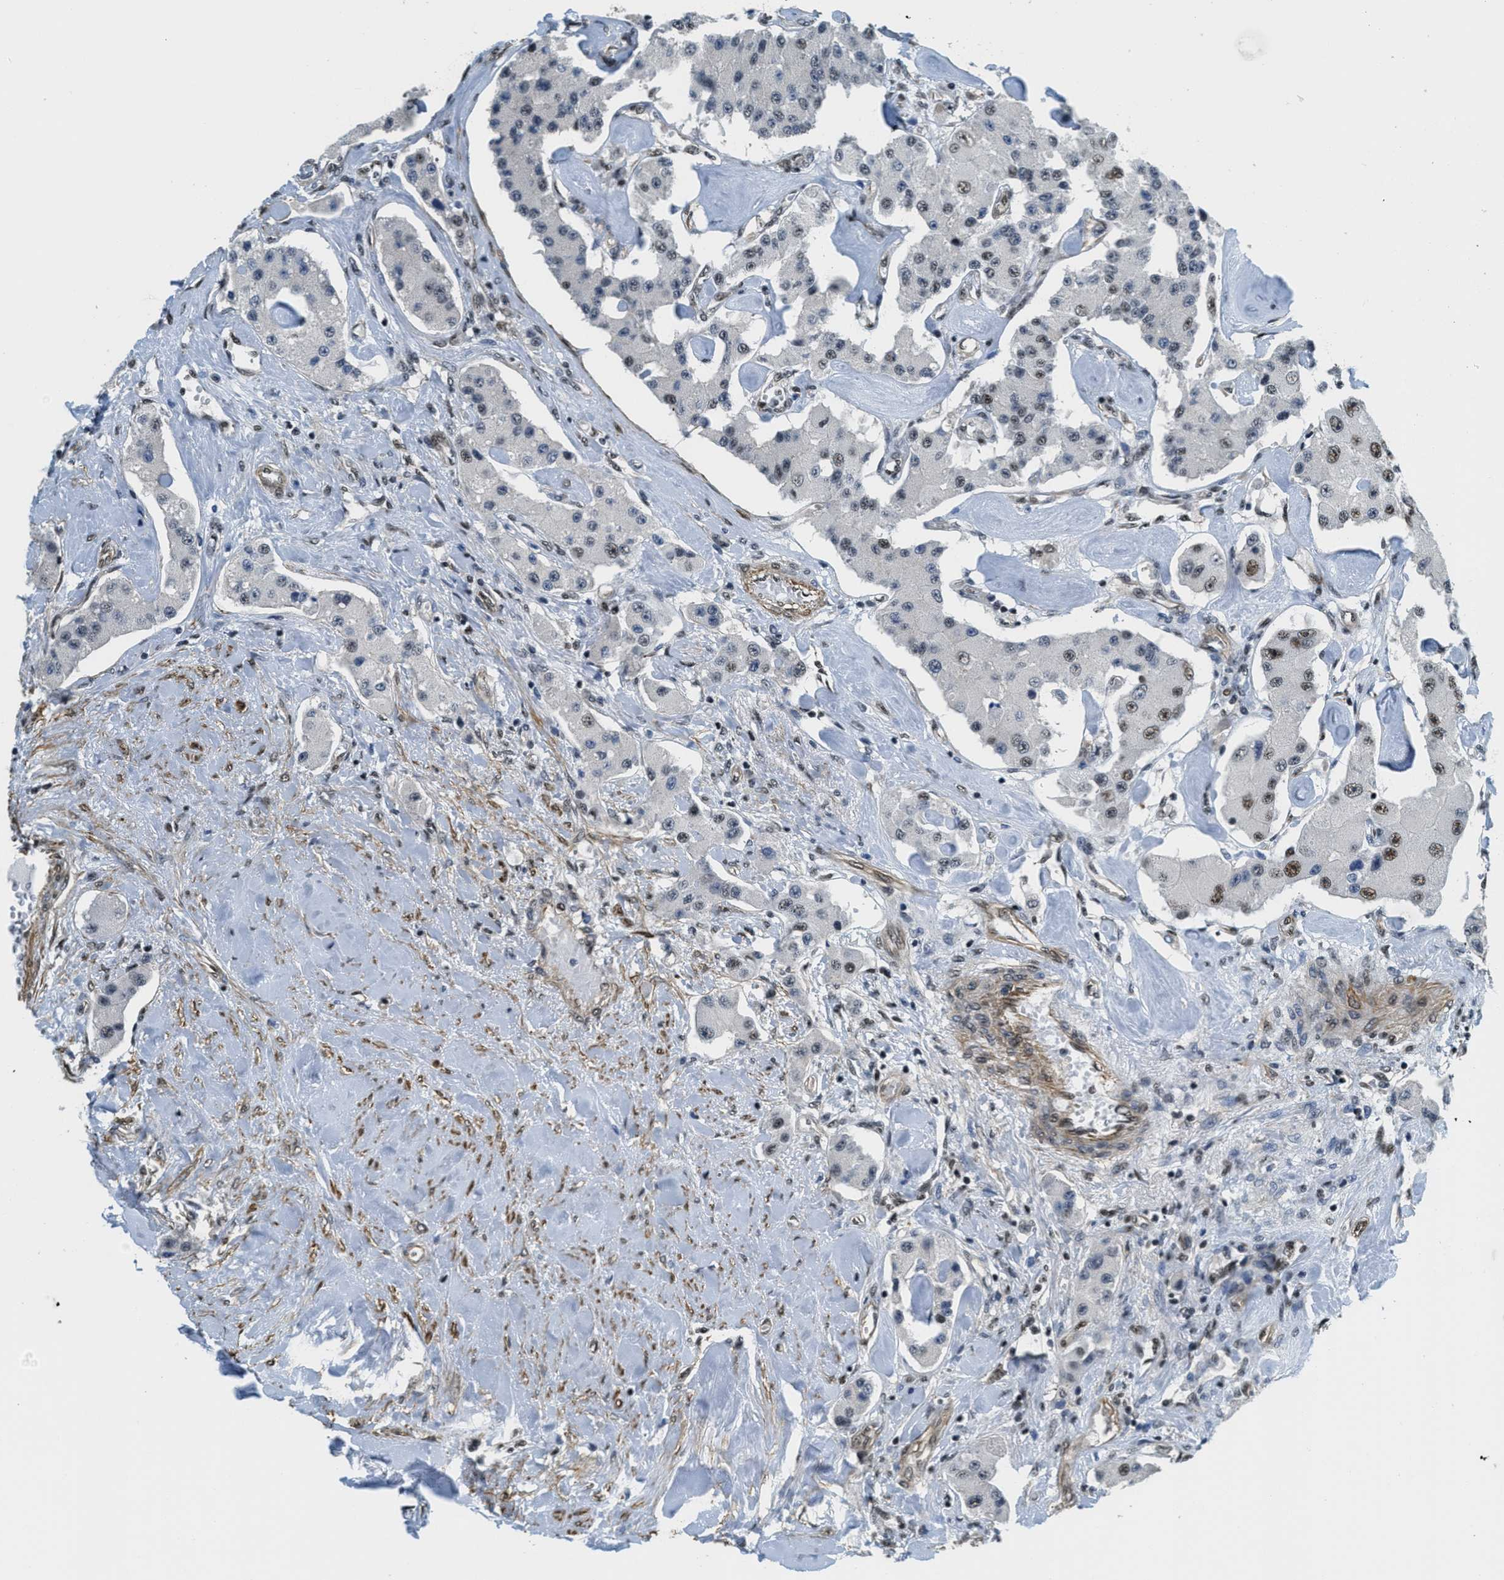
{"staining": {"intensity": "strong", "quantity": "25%-75%", "location": "nuclear"}, "tissue": "carcinoid", "cell_type": "Tumor cells", "image_type": "cancer", "snomed": [{"axis": "morphology", "description": "Carcinoid, malignant, NOS"}, {"axis": "topography", "description": "Pancreas"}], "caption": "IHC micrograph of human carcinoid stained for a protein (brown), which exhibits high levels of strong nuclear expression in approximately 25%-75% of tumor cells.", "gene": "CFAP36", "patient": {"sex": "male", "age": 41}}